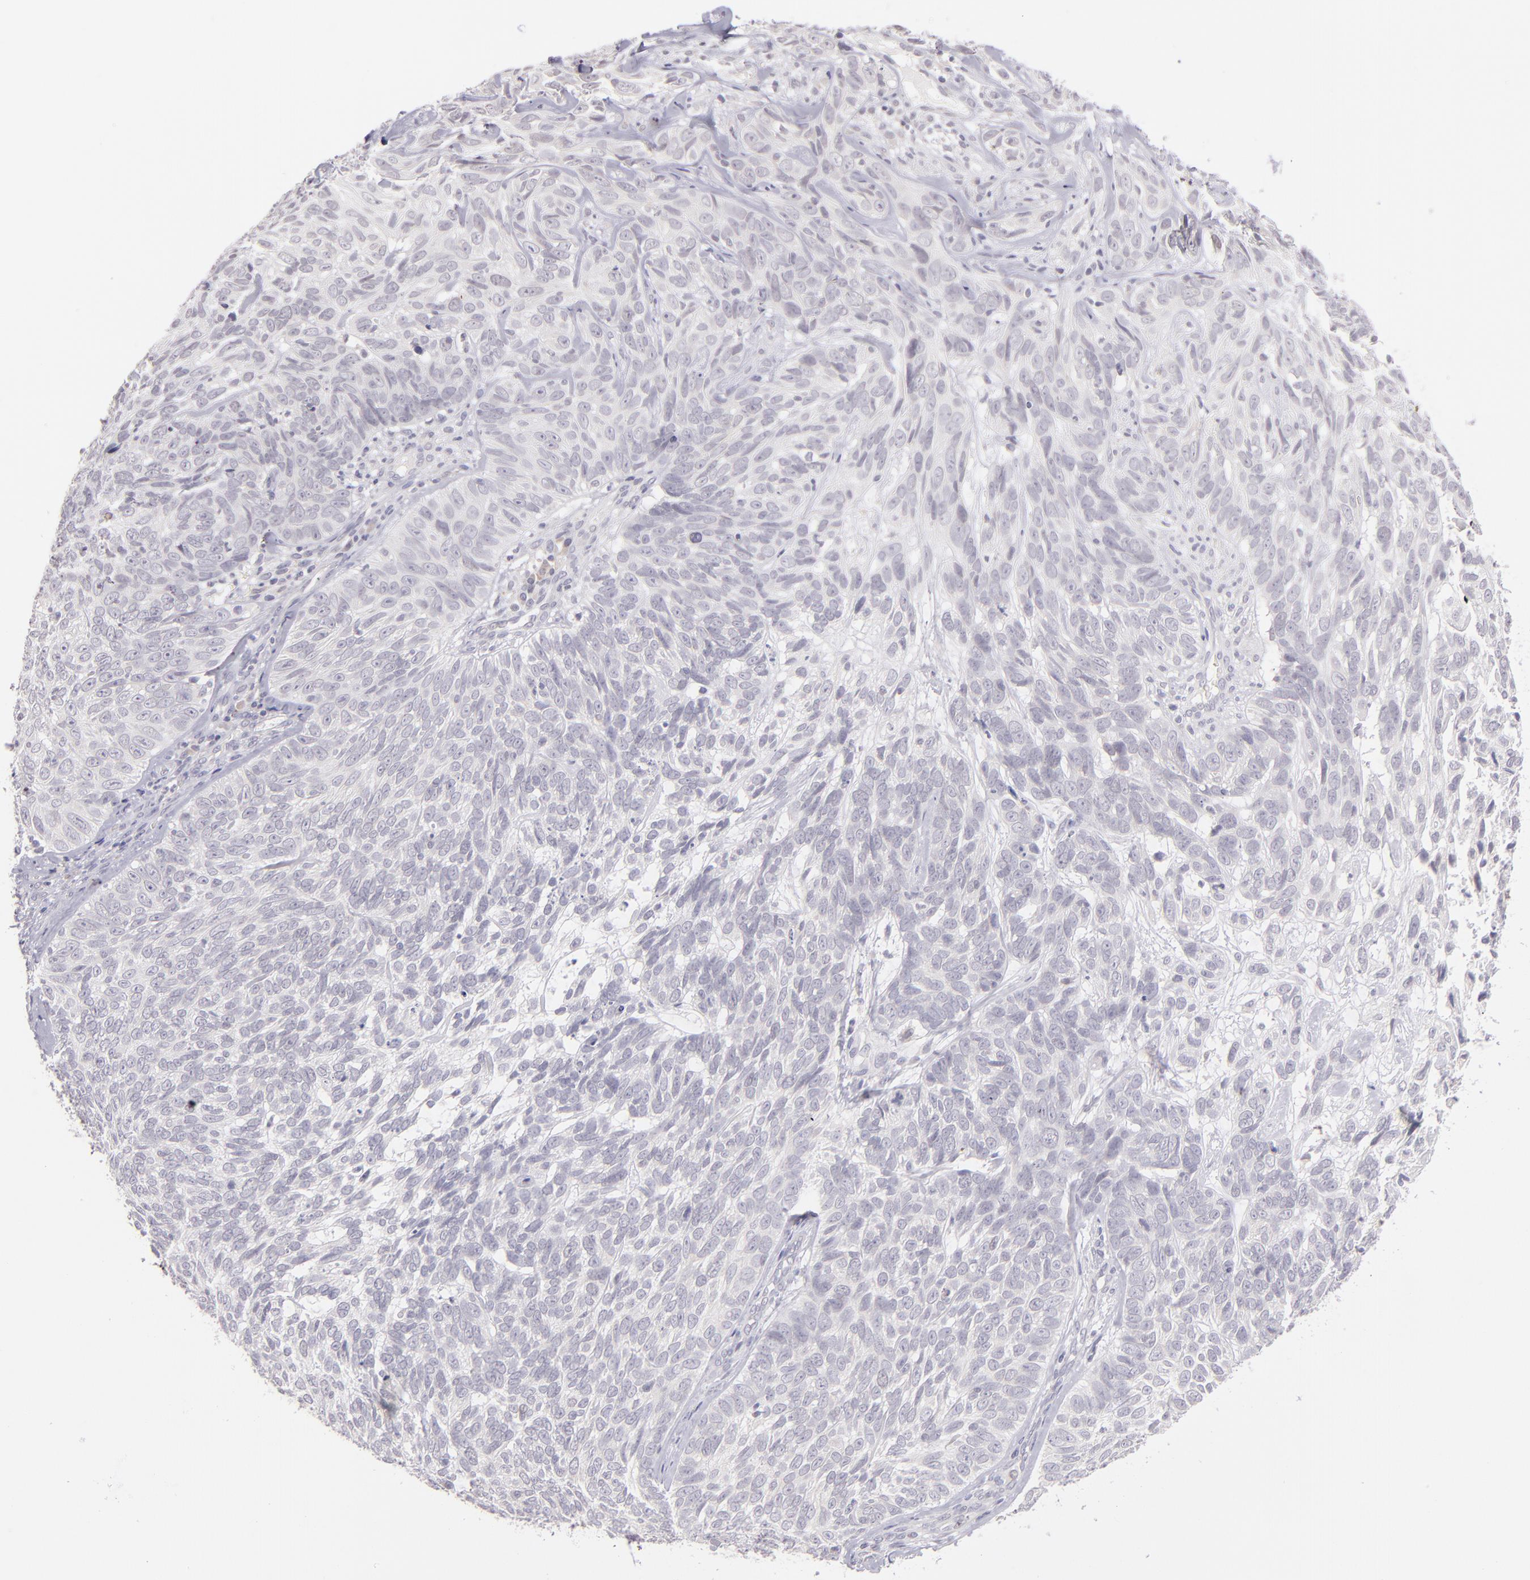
{"staining": {"intensity": "negative", "quantity": "none", "location": "none"}, "tissue": "skin cancer", "cell_type": "Tumor cells", "image_type": "cancer", "snomed": [{"axis": "morphology", "description": "Basal cell carcinoma"}, {"axis": "topography", "description": "Skin"}], "caption": "Basal cell carcinoma (skin) stained for a protein using immunohistochemistry (IHC) exhibits no expression tumor cells.", "gene": "TRAF3", "patient": {"sex": "male", "age": 72}}